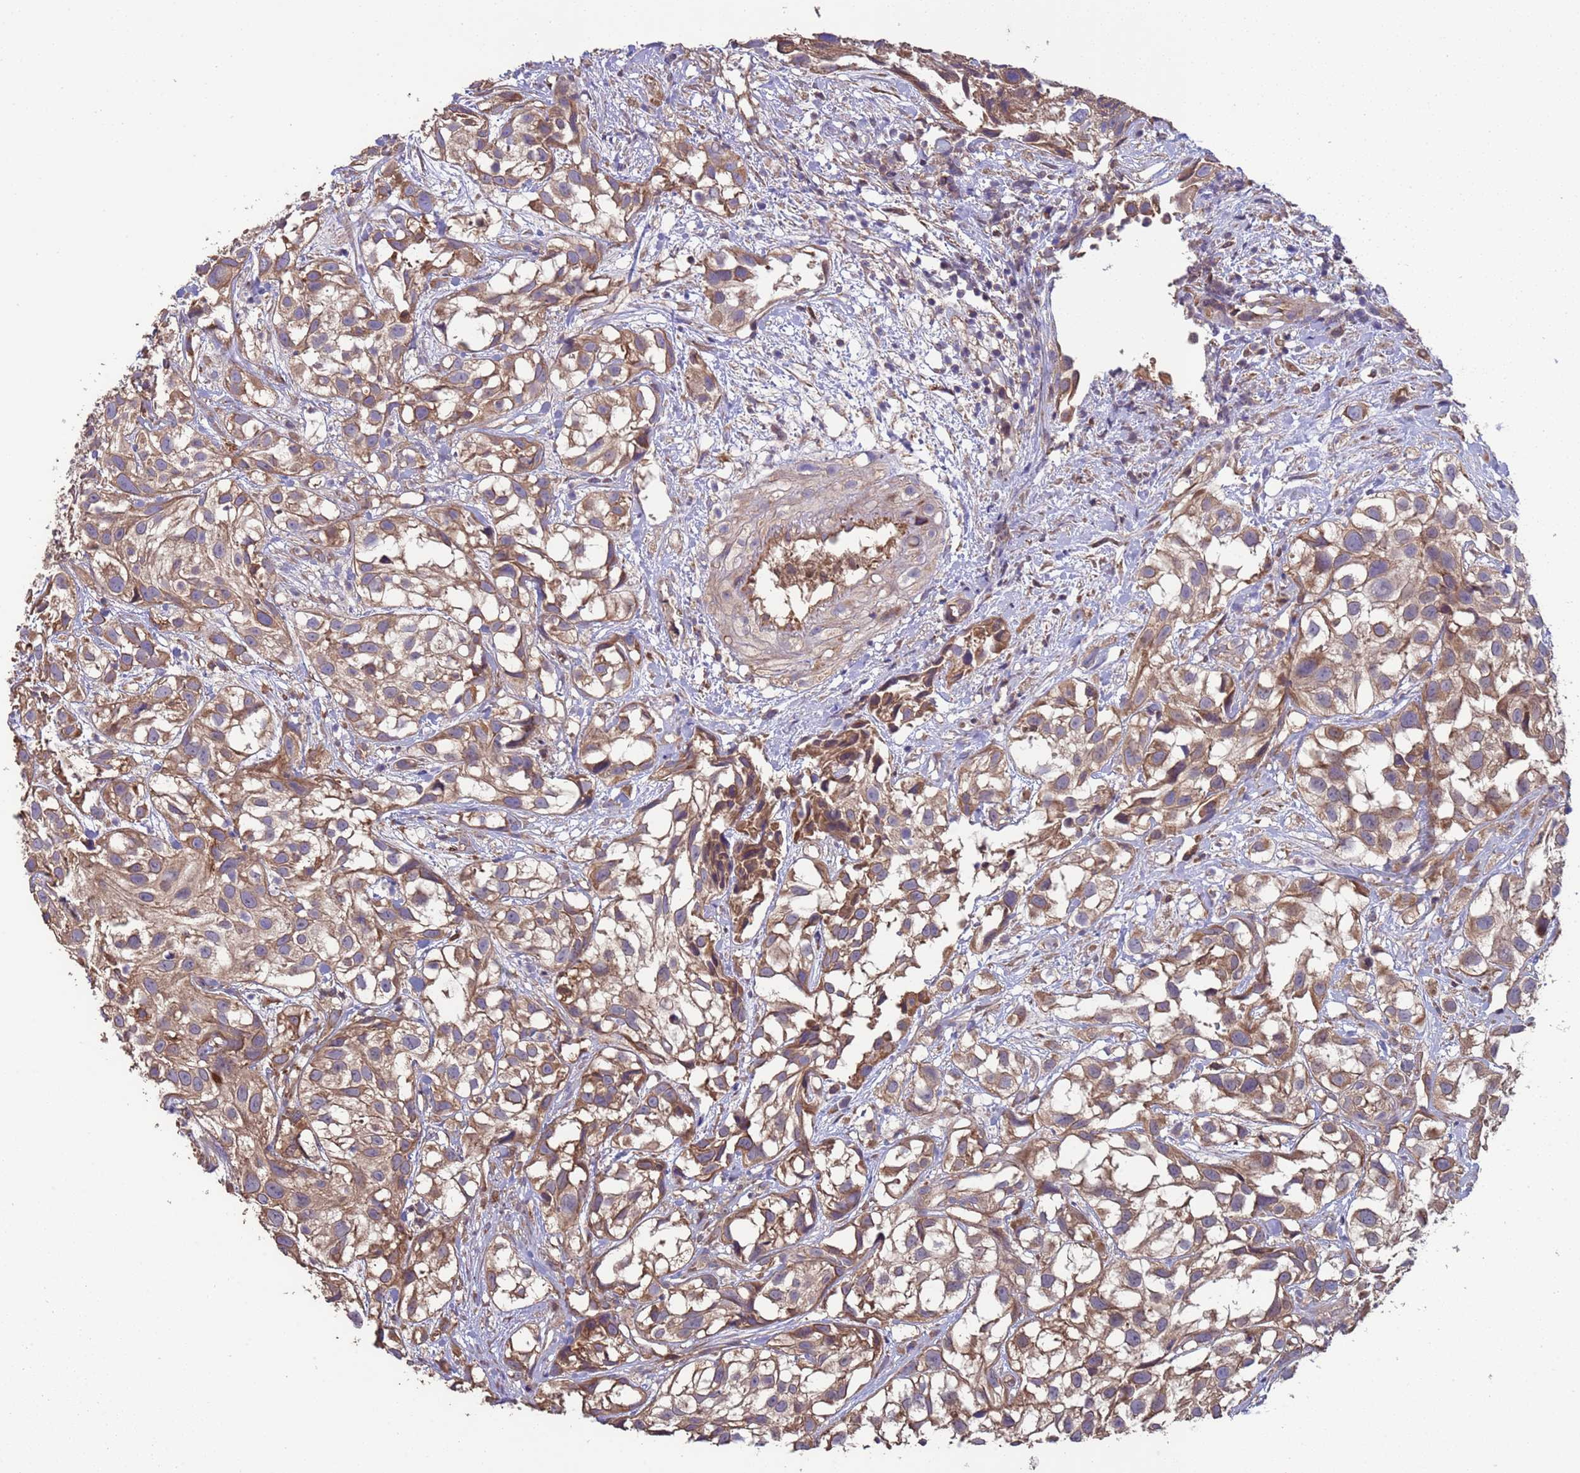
{"staining": {"intensity": "moderate", "quantity": ">75%", "location": "cytoplasmic/membranous"}, "tissue": "urothelial cancer", "cell_type": "Tumor cells", "image_type": "cancer", "snomed": [{"axis": "morphology", "description": "Urothelial carcinoma, High grade"}, {"axis": "topography", "description": "Urinary bladder"}], "caption": "Urothelial cancer was stained to show a protein in brown. There is medium levels of moderate cytoplasmic/membranous expression in approximately >75% of tumor cells.", "gene": "EEF1AKMT1", "patient": {"sex": "male", "age": 56}}